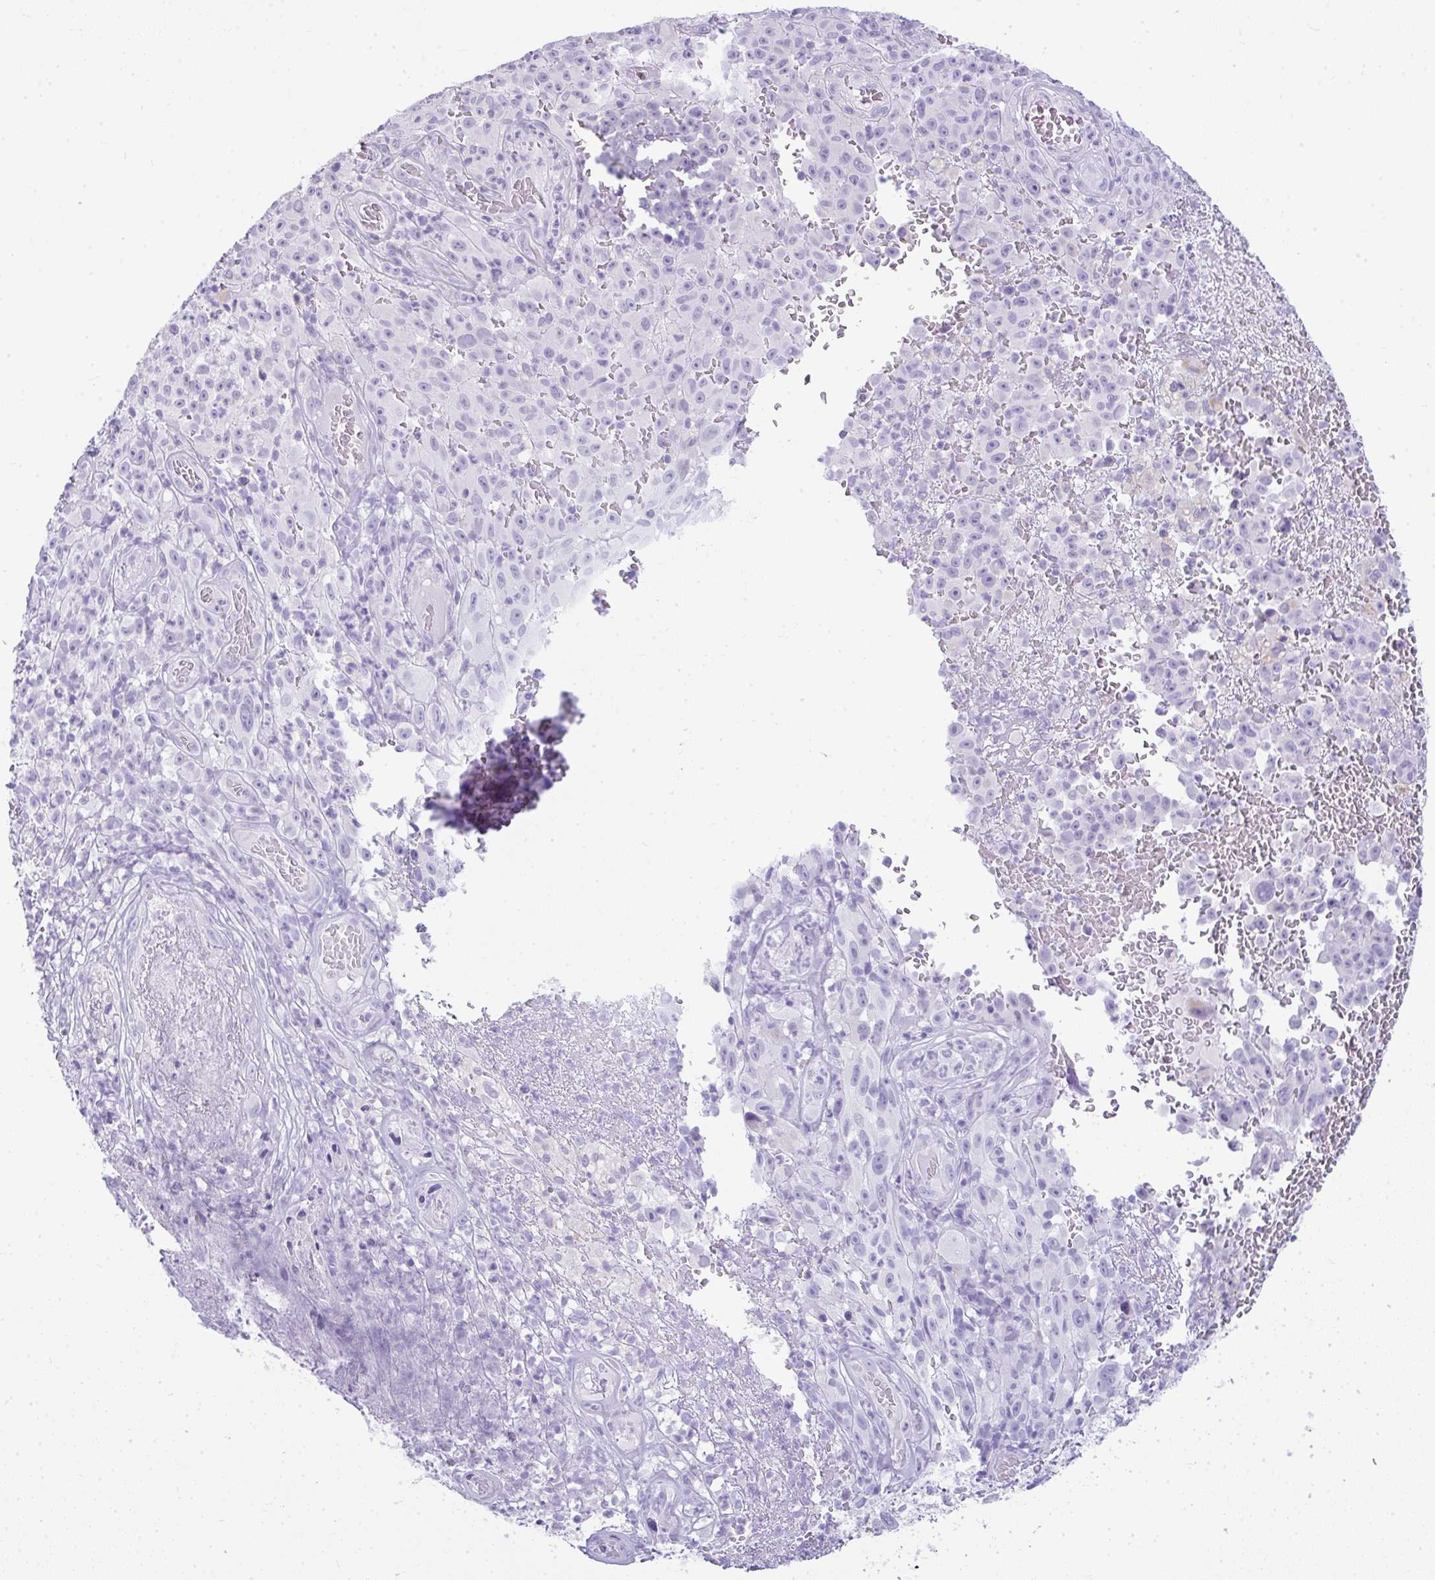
{"staining": {"intensity": "negative", "quantity": "none", "location": "none"}, "tissue": "melanoma", "cell_type": "Tumor cells", "image_type": "cancer", "snomed": [{"axis": "morphology", "description": "Malignant melanoma, NOS"}, {"axis": "topography", "description": "Skin"}], "caption": "A micrograph of human melanoma is negative for staining in tumor cells. (Stains: DAB immunohistochemistry (IHC) with hematoxylin counter stain, Microscopy: brightfield microscopy at high magnification).", "gene": "RASL10A", "patient": {"sex": "female", "age": 82}}